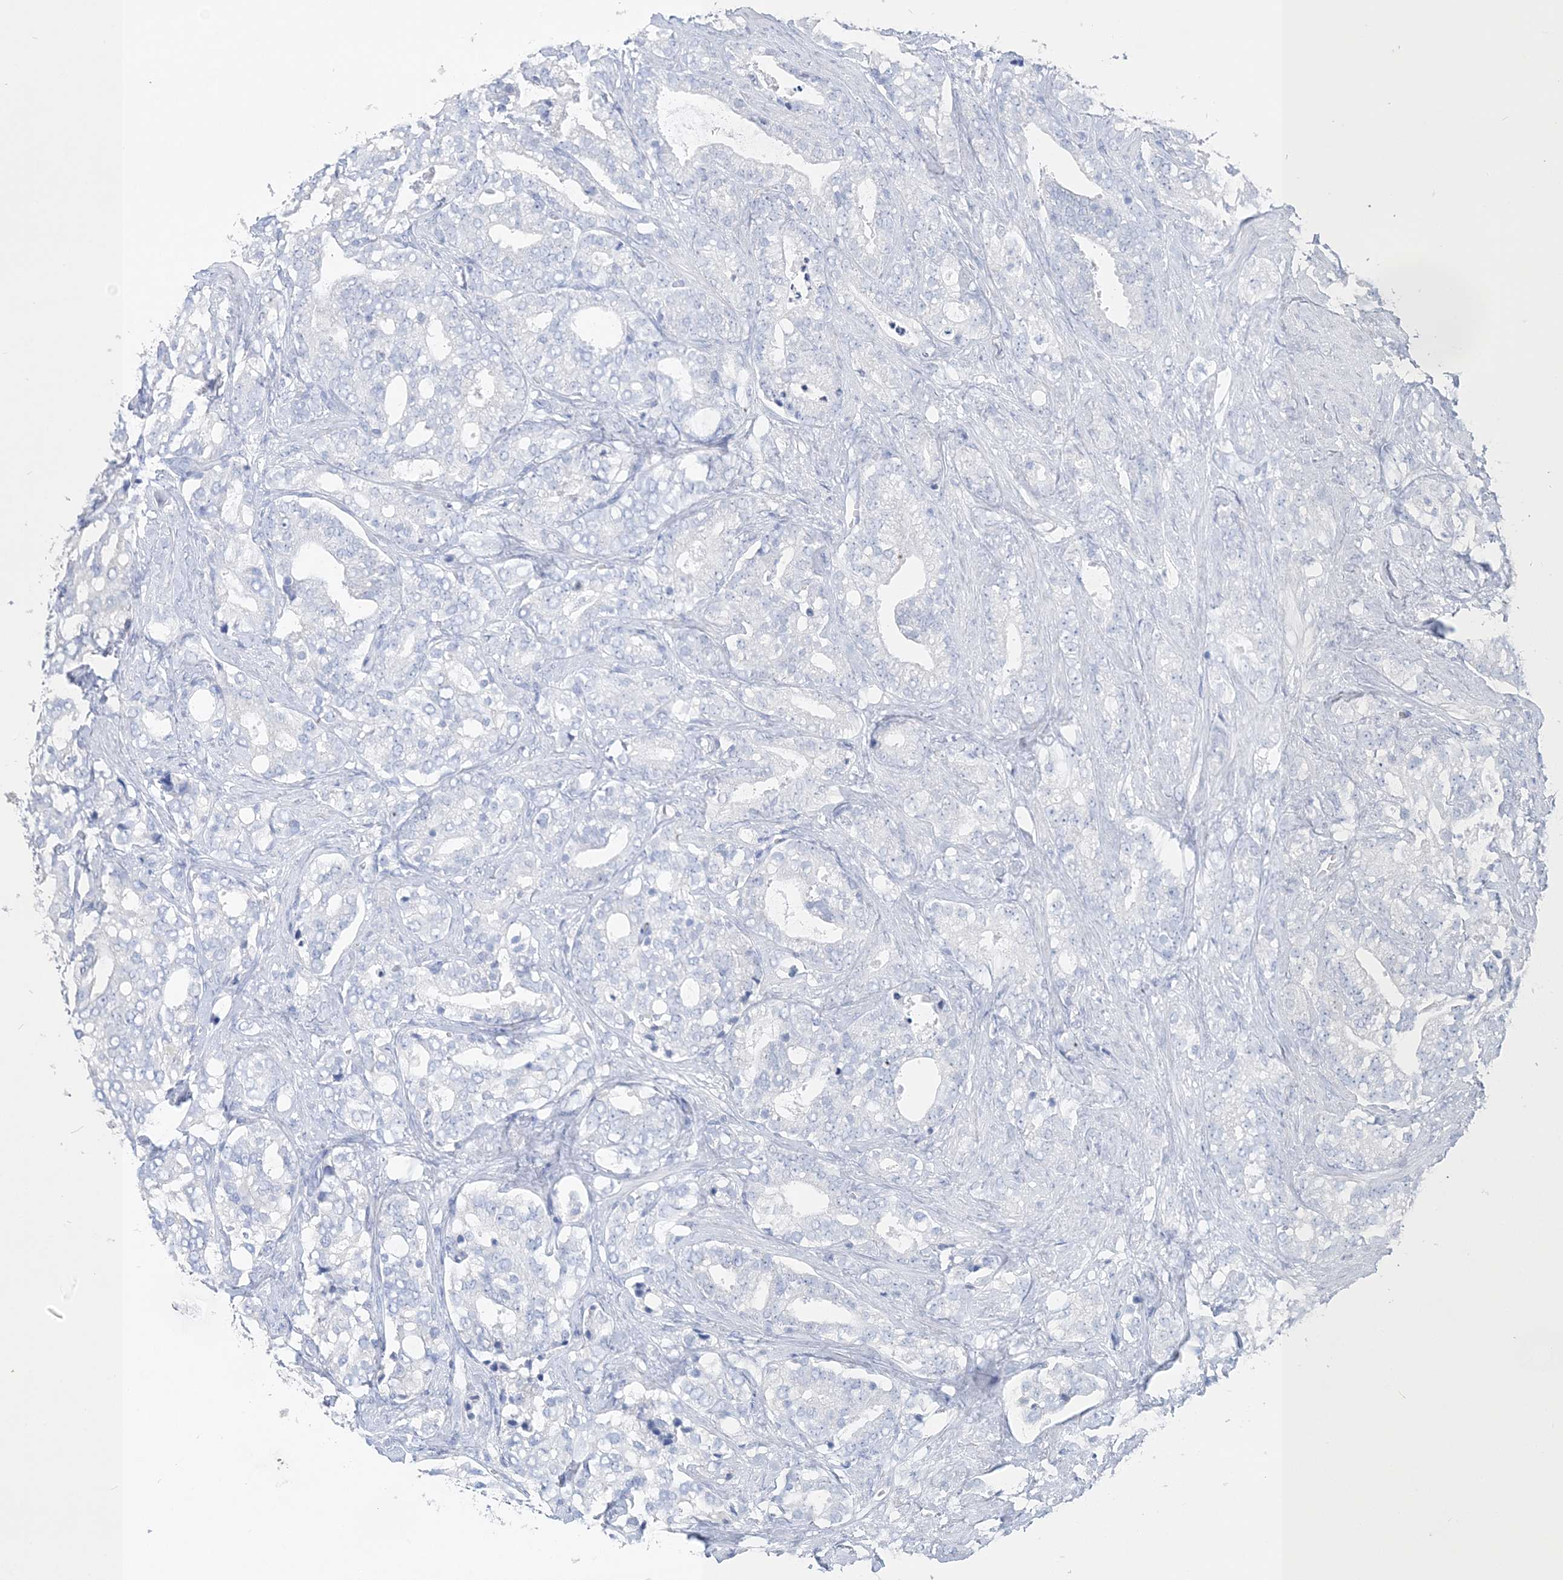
{"staining": {"intensity": "negative", "quantity": "none", "location": "none"}, "tissue": "prostate cancer", "cell_type": "Tumor cells", "image_type": "cancer", "snomed": [{"axis": "morphology", "description": "Adenocarcinoma, High grade"}, {"axis": "topography", "description": "Prostate and seminal vesicle, NOS"}], "caption": "There is no significant staining in tumor cells of prostate cancer.", "gene": "TSPYL6", "patient": {"sex": "male", "age": 67}}